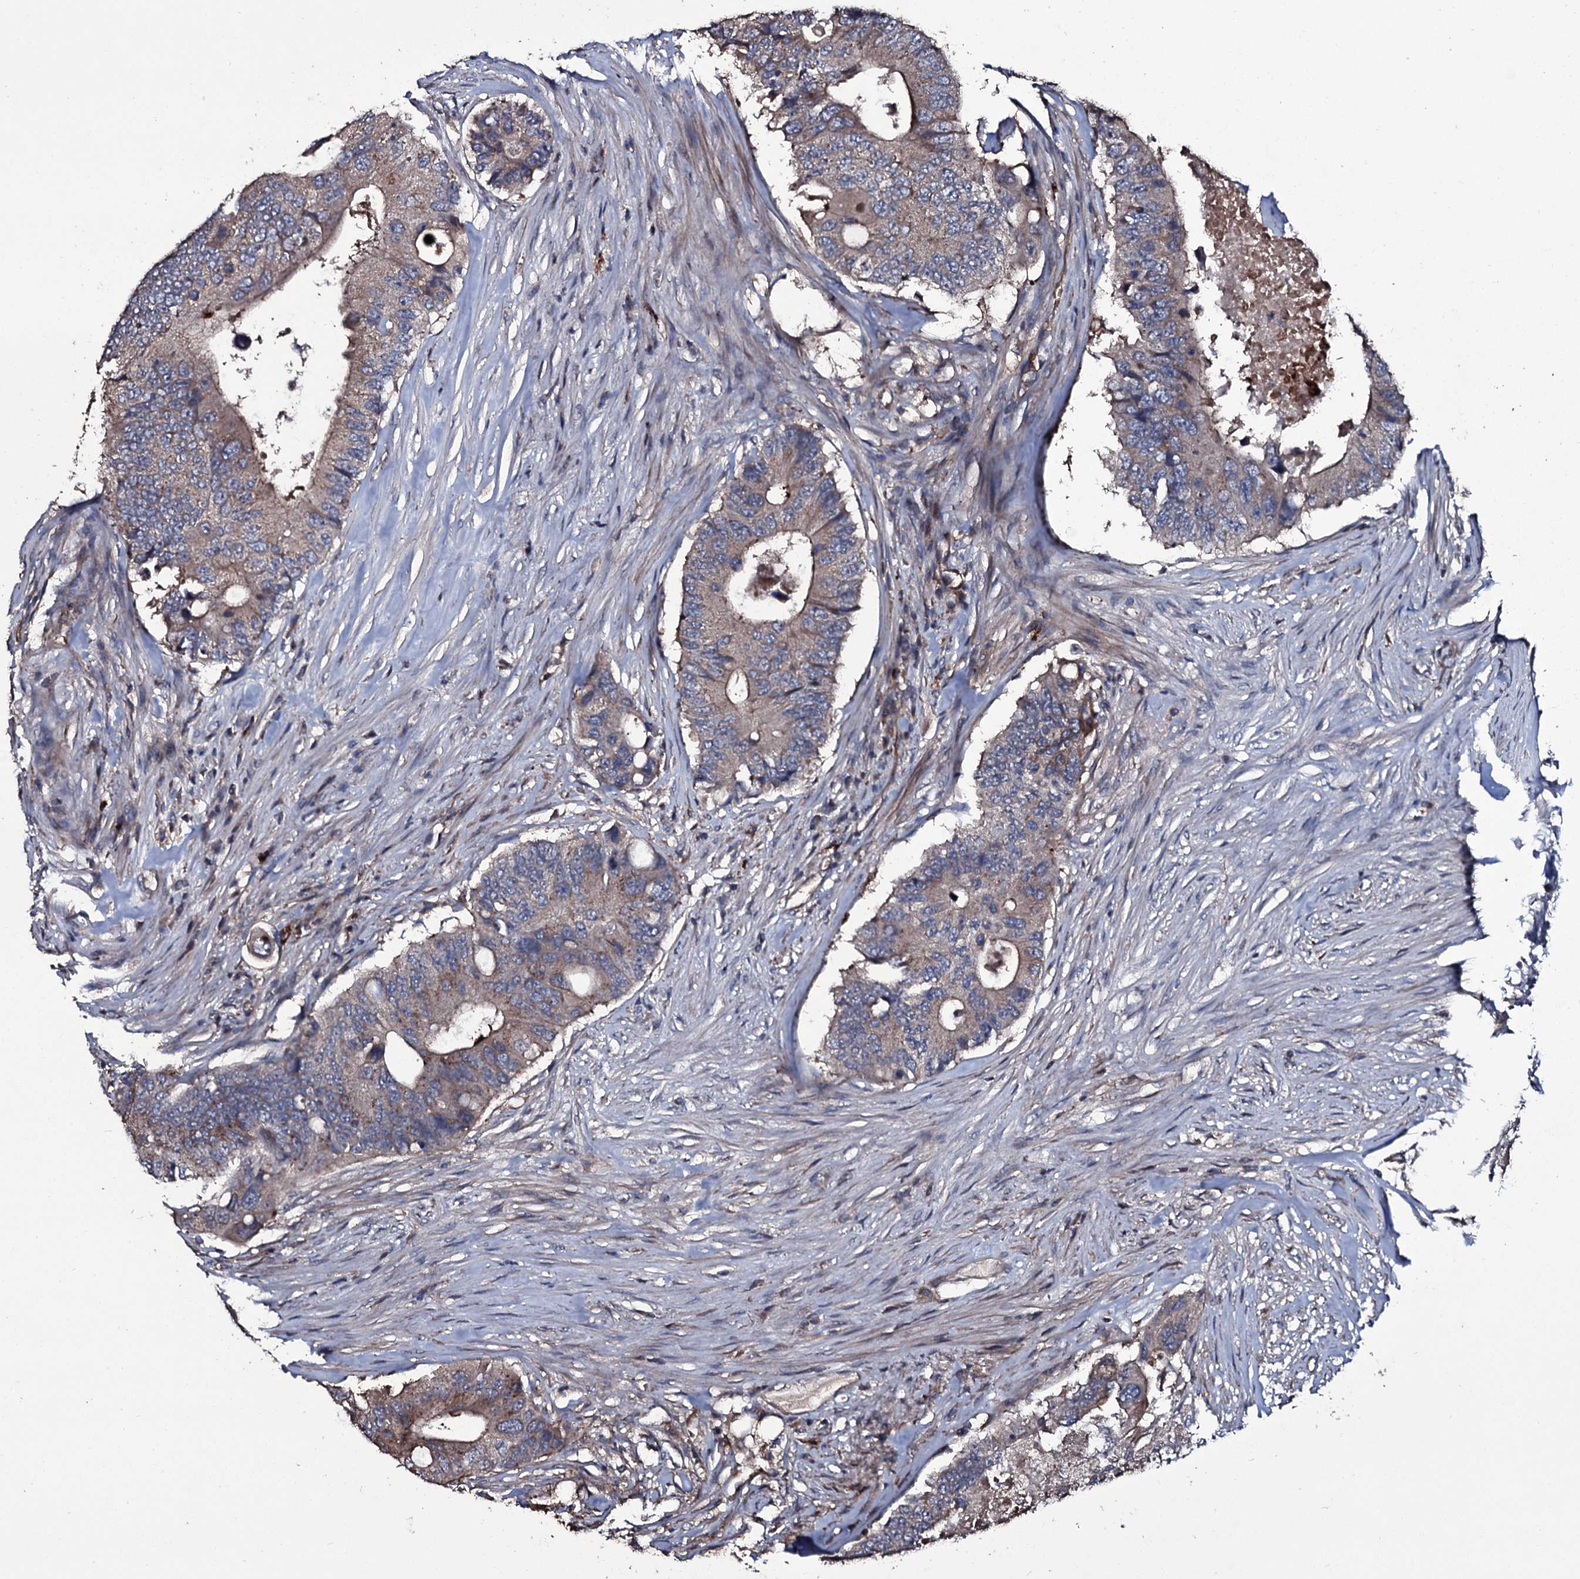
{"staining": {"intensity": "moderate", "quantity": "25%-75%", "location": "cytoplasmic/membranous"}, "tissue": "colorectal cancer", "cell_type": "Tumor cells", "image_type": "cancer", "snomed": [{"axis": "morphology", "description": "Adenocarcinoma, NOS"}, {"axis": "topography", "description": "Colon"}], "caption": "IHC of human colorectal cancer reveals medium levels of moderate cytoplasmic/membranous staining in about 25%-75% of tumor cells.", "gene": "ZSWIM8", "patient": {"sex": "male", "age": 71}}